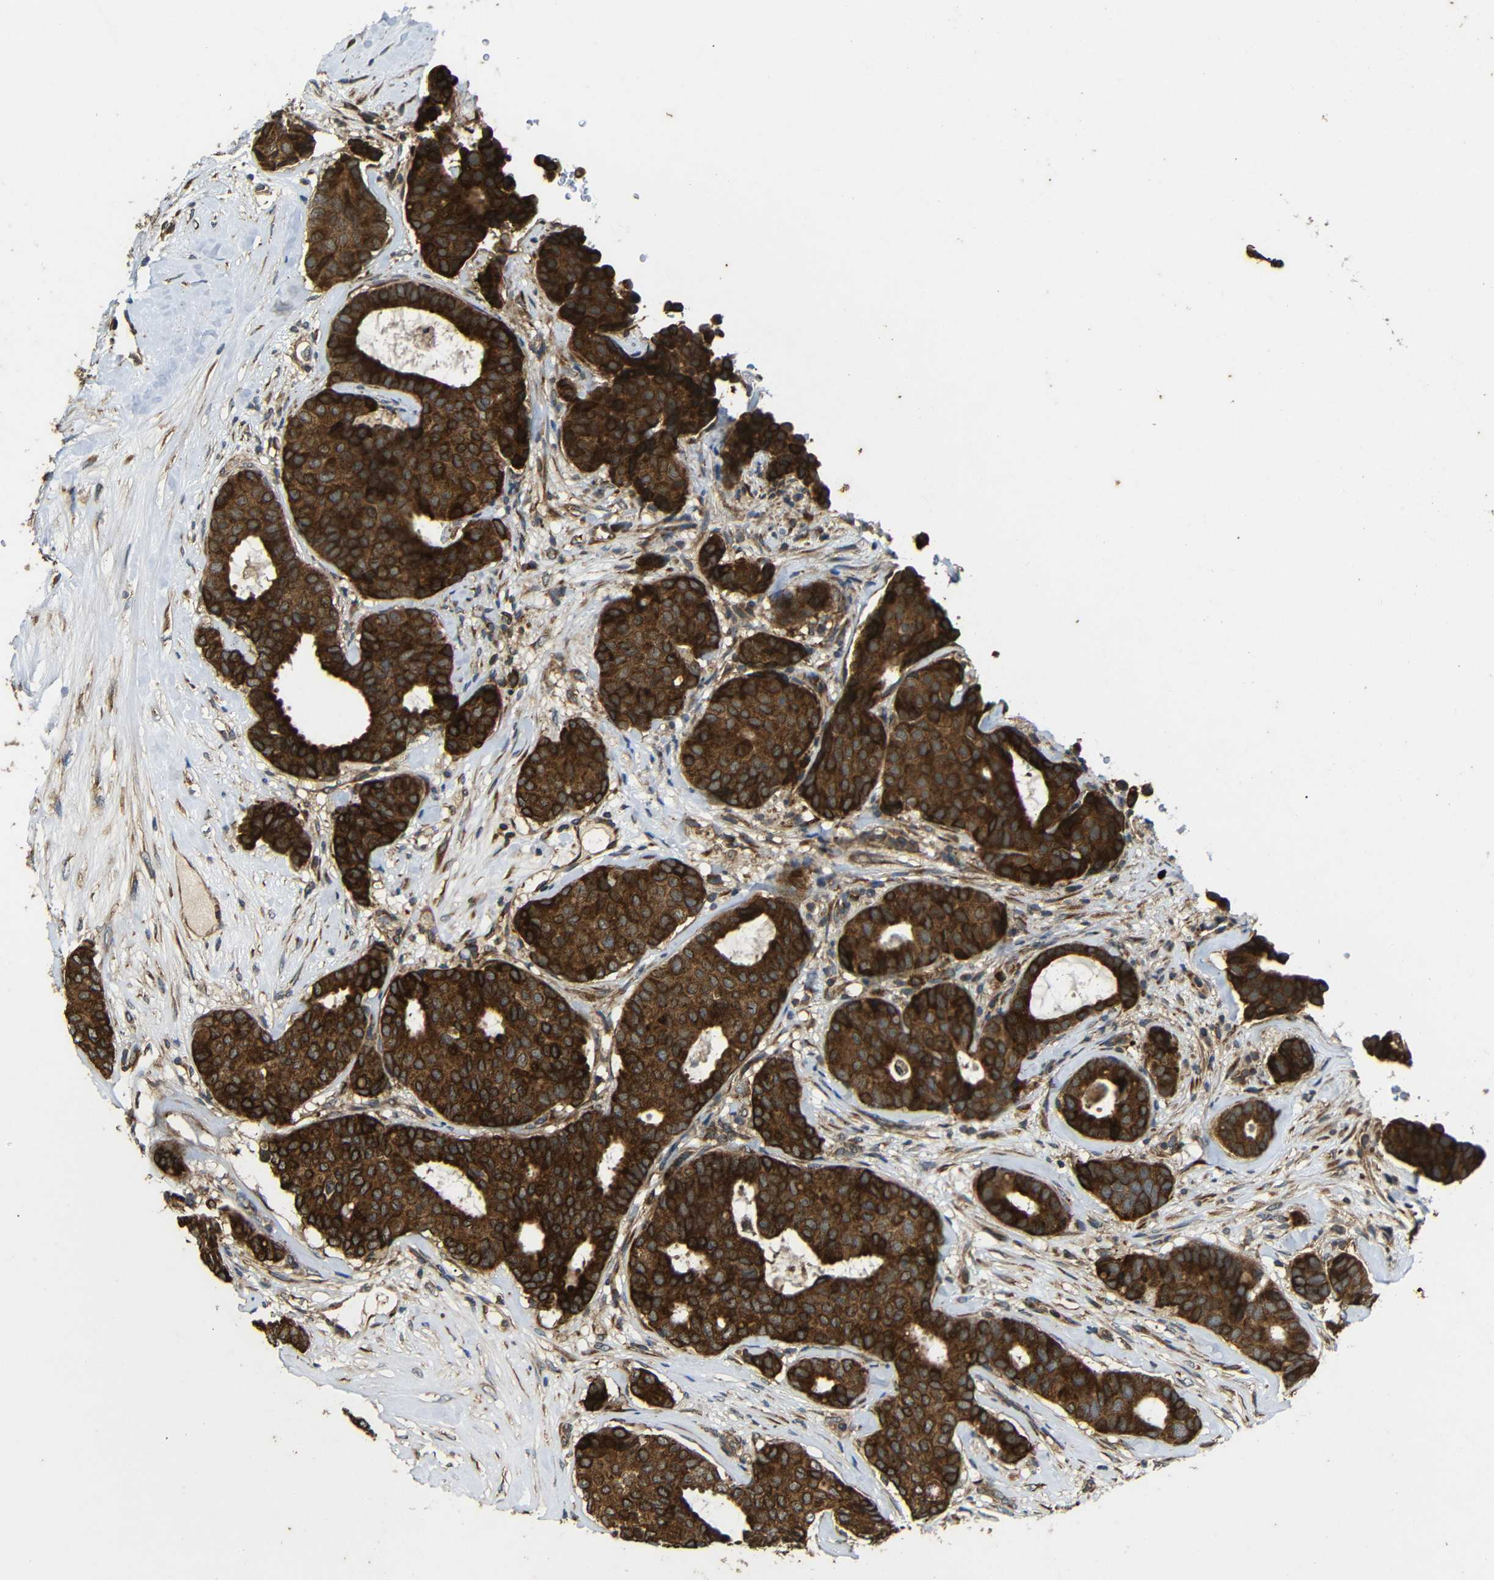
{"staining": {"intensity": "strong", "quantity": ">75%", "location": "cytoplasmic/membranous"}, "tissue": "breast cancer", "cell_type": "Tumor cells", "image_type": "cancer", "snomed": [{"axis": "morphology", "description": "Duct carcinoma"}, {"axis": "topography", "description": "Breast"}], "caption": "Immunohistochemical staining of human breast cancer (intraductal carcinoma) shows strong cytoplasmic/membranous protein staining in approximately >75% of tumor cells.", "gene": "TRPC1", "patient": {"sex": "female", "age": 75}}